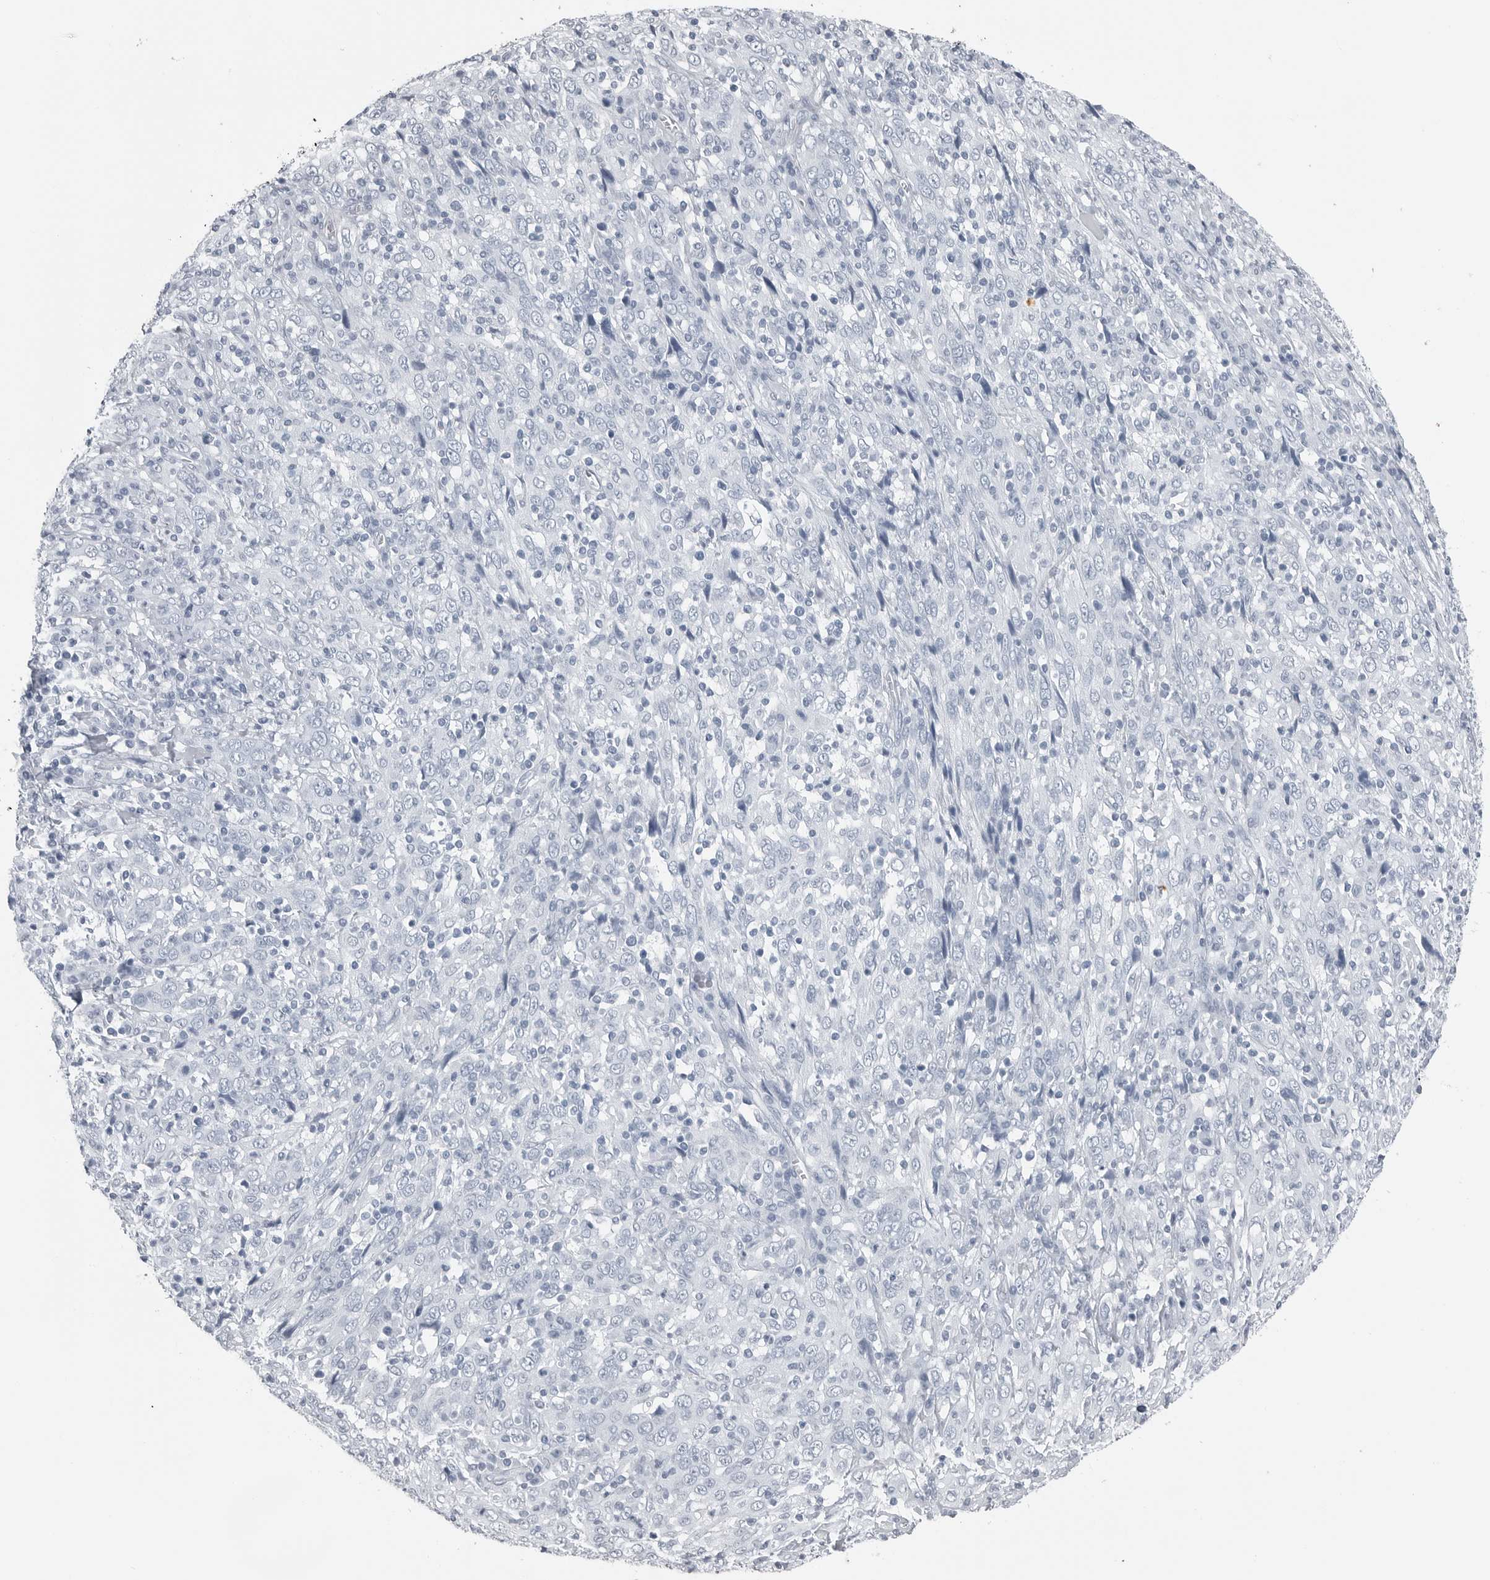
{"staining": {"intensity": "negative", "quantity": "none", "location": "none"}, "tissue": "cervical cancer", "cell_type": "Tumor cells", "image_type": "cancer", "snomed": [{"axis": "morphology", "description": "Squamous cell carcinoma, NOS"}, {"axis": "topography", "description": "Cervix"}], "caption": "Micrograph shows no significant protein staining in tumor cells of cervical cancer (squamous cell carcinoma).", "gene": "SPINK1", "patient": {"sex": "female", "age": 46}}